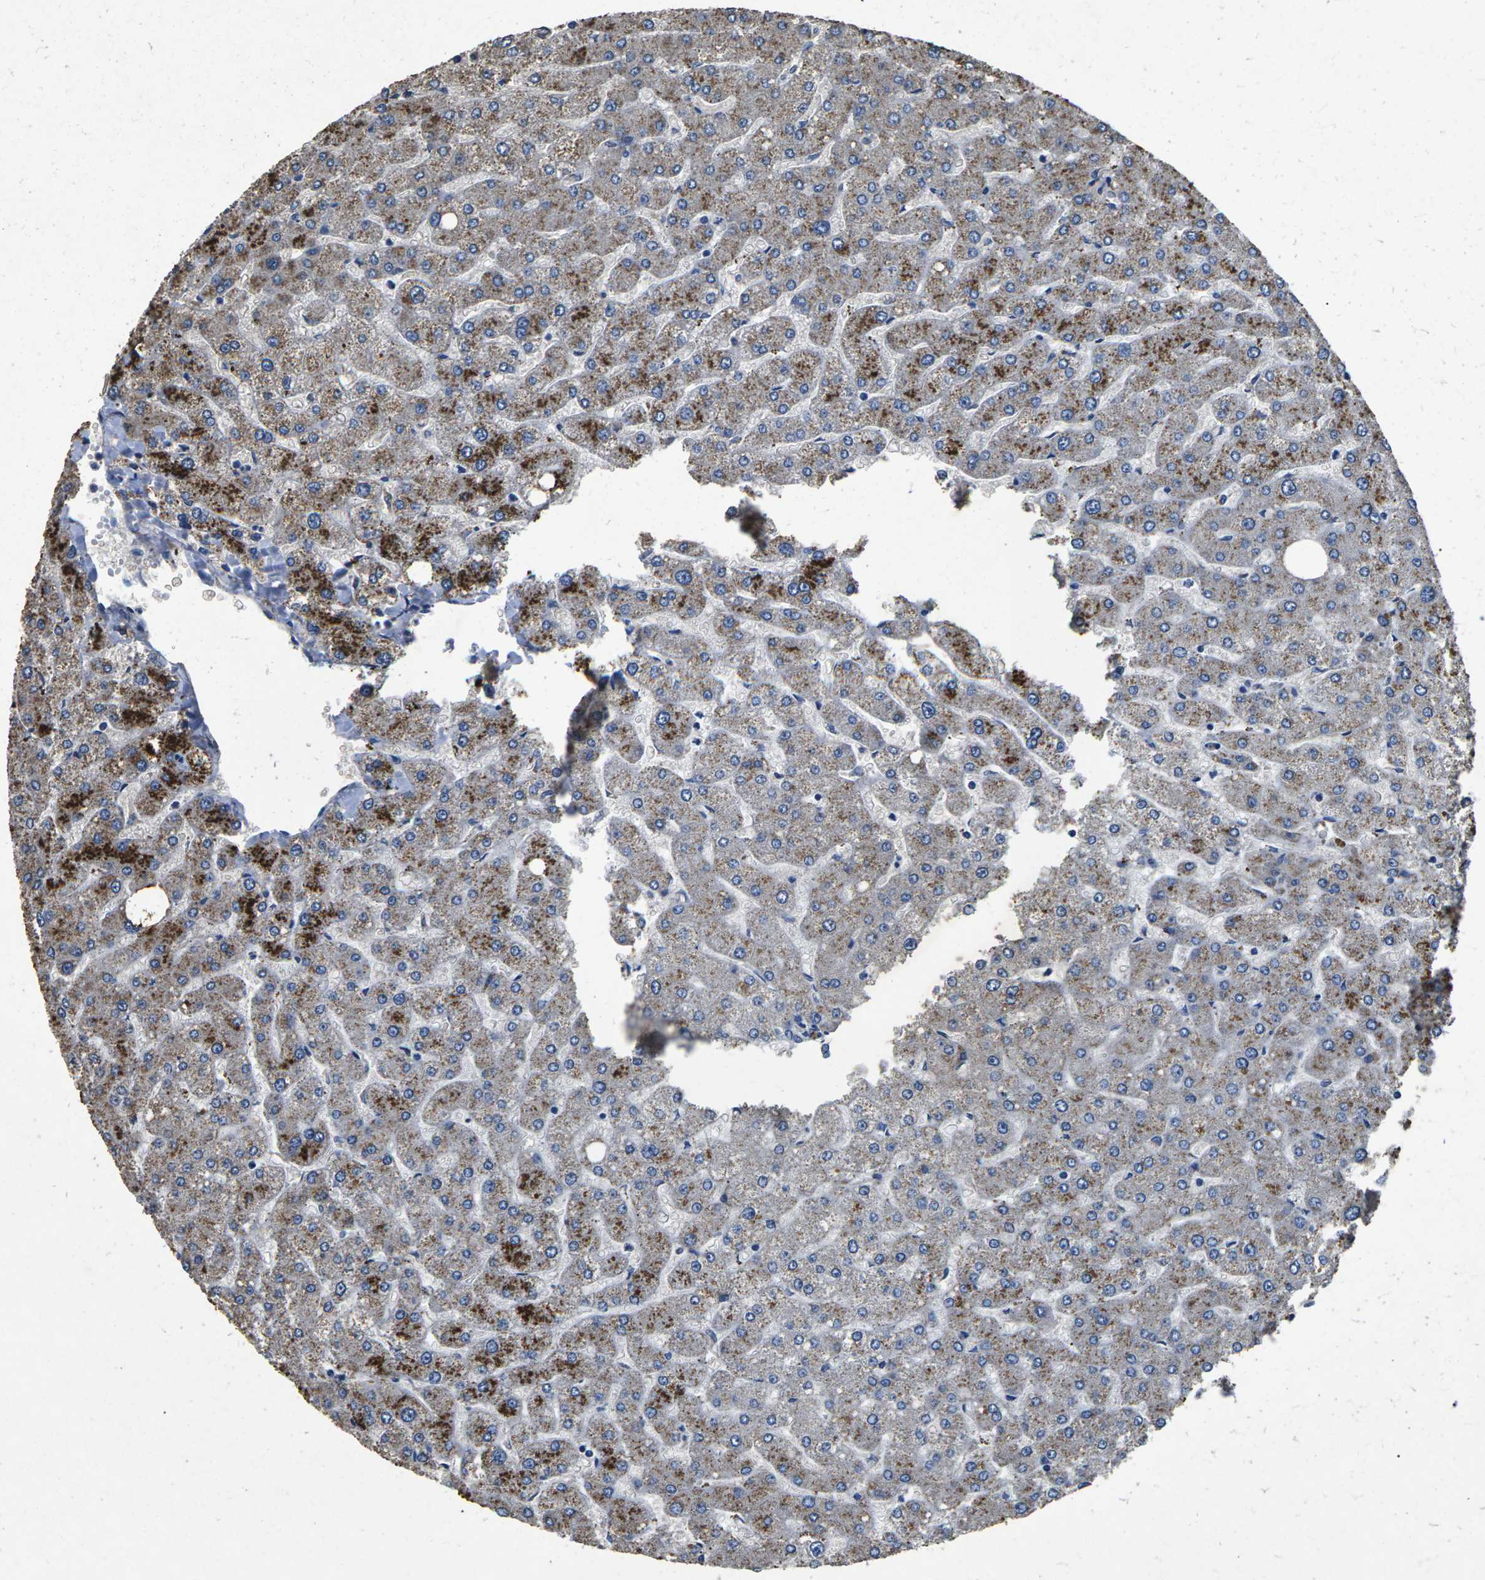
{"staining": {"intensity": "moderate", "quantity": "25%-75%", "location": "cytoplasmic/membranous"}, "tissue": "liver", "cell_type": "Hepatocytes", "image_type": "normal", "snomed": [{"axis": "morphology", "description": "Normal tissue, NOS"}, {"axis": "topography", "description": "Liver"}], "caption": "Liver was stained to show a protein in brown. There is medium levels of moderate cytoplasmic/membranous positivity in about 25%-75% of hepatocytes. (IHC, brightfield microscopy, high magnification).", "gene": "B4GAT1", "patient": {"sex": "male", "age": 55}}